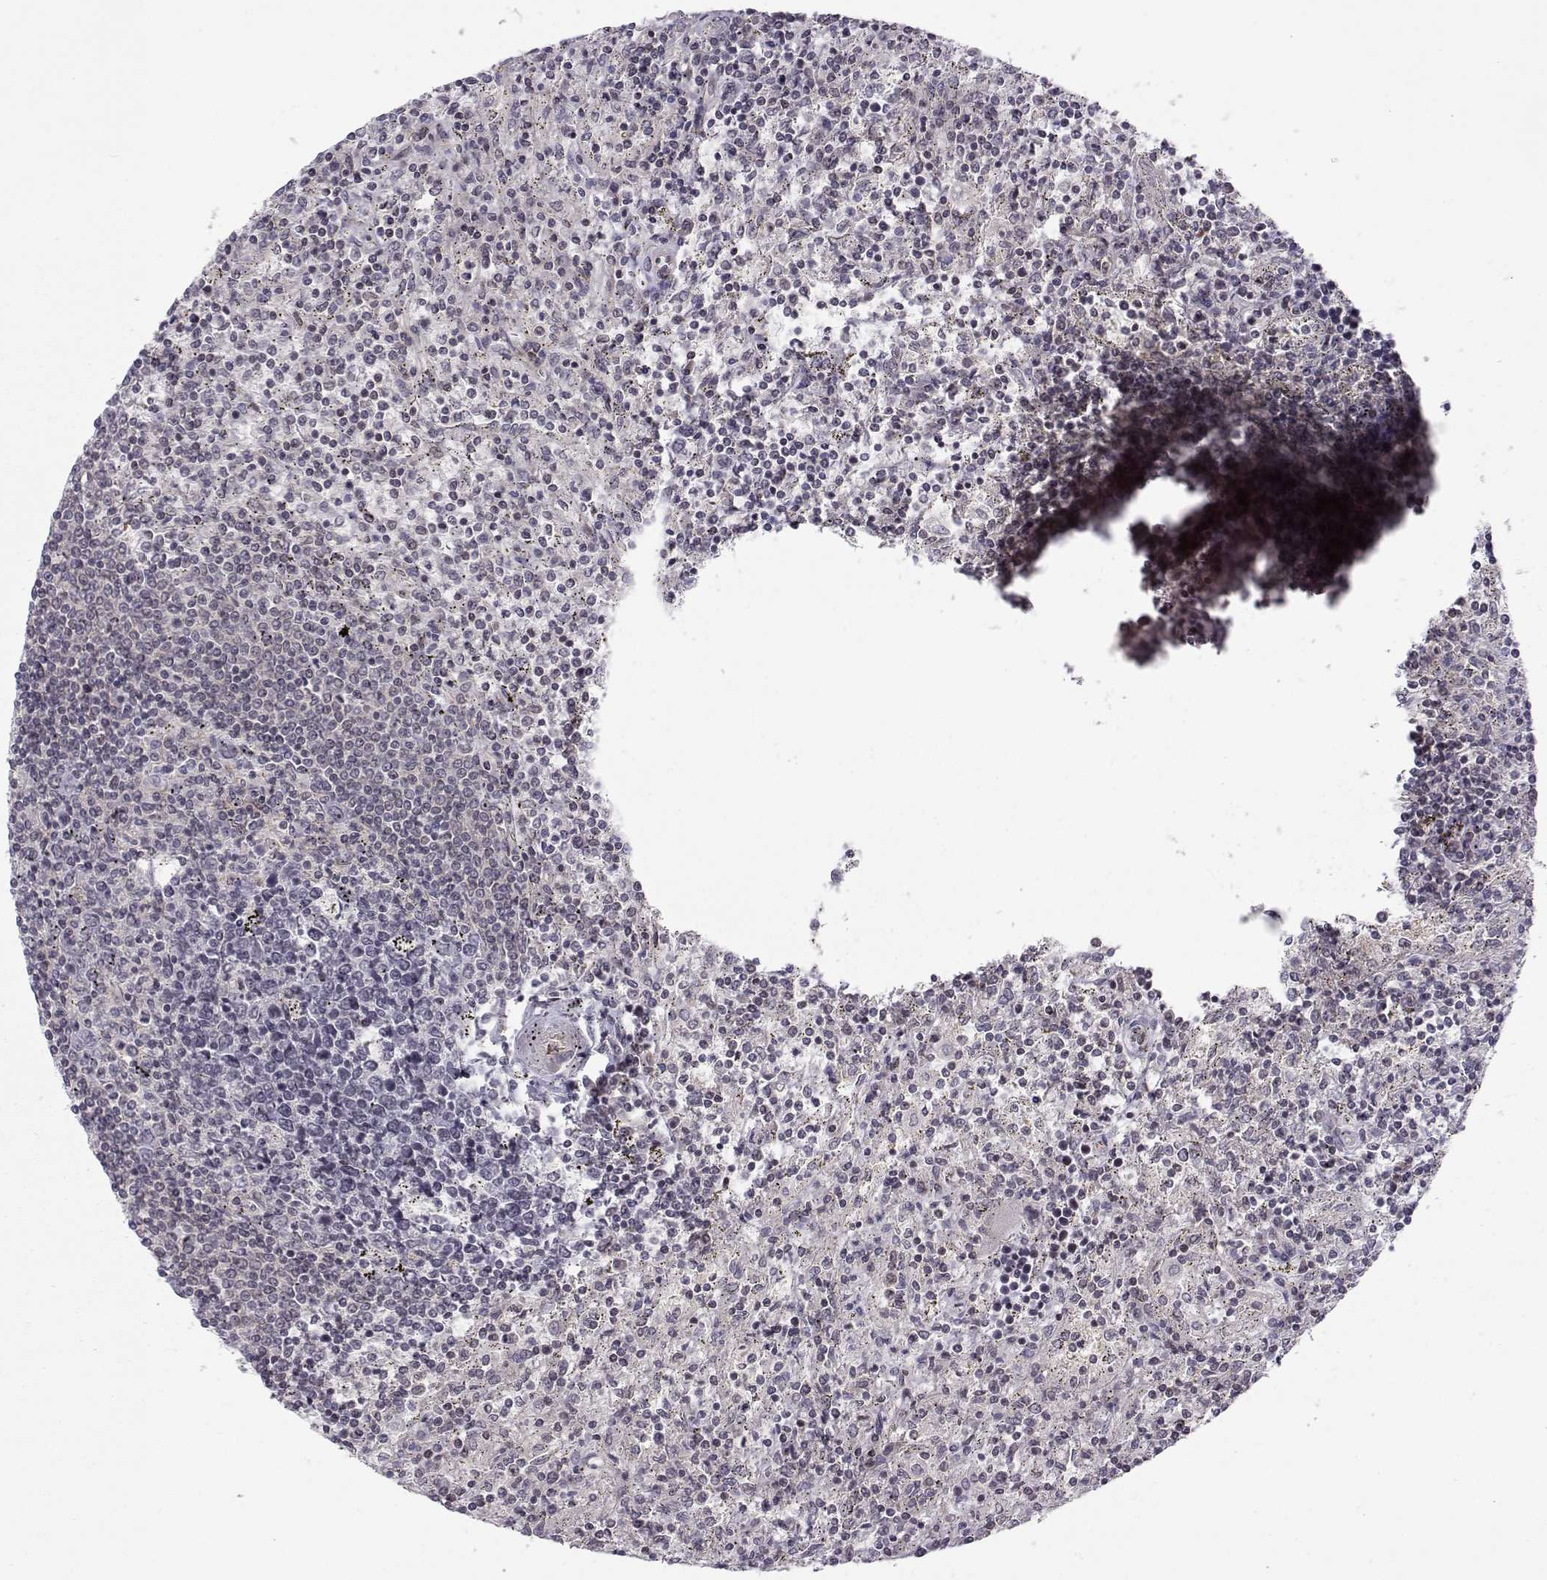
{"staining": {"intensity": "negative", "quantity": "none", "location": "none"}, "tissue": "lymphoma", "cell_type": "Tumor cells", "image_type": "cancer", "snomed": [{"axis": "morphology", "description": "Malignant lymphoma, non-Hodgkin's type, Low grade"}, {"axis": "topography", "description": "Spleen"}], "caption": "Tumor cells are negative for brown protein staining in malignant lymphoma, non-Hodgkin's type (low-grade).", "gene": "KIF13B", "patient": {"sex": "male", "age": 62}}